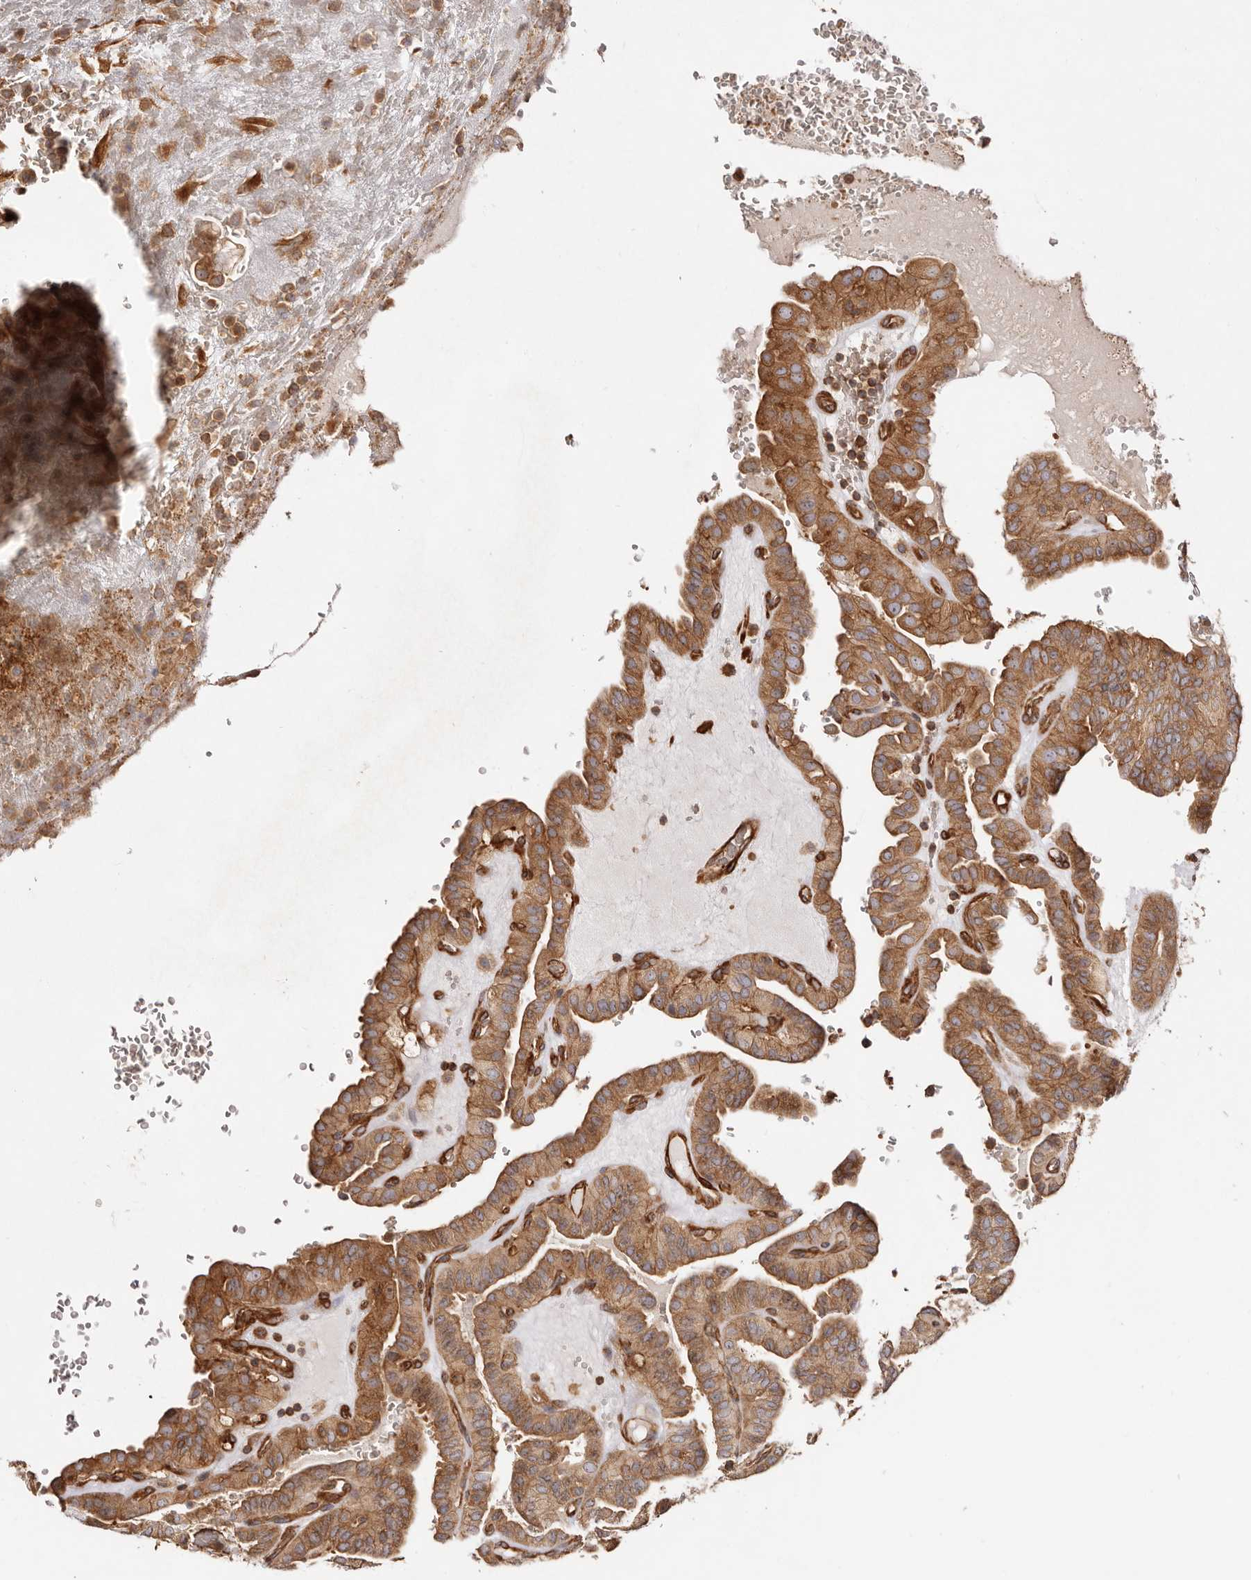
{"staining": {"intensity": "moderate", "quantity": ">75%", "location": "cytoplasmic/membranous"}, "tissue": "thyroid cancer", "cell_type": "Tumor cells", "image_type": "cancer", "snomed": [{"axis": "morphology", "description": "Papillary adenocarcinoma, NOS"}, {"axis": "topography", "description": "Thyroid gland"}], "caption": "Papillary adenocarcinoma (thyroid) was stained to show a protein in brown. There is medium levels of moderate cytoplasmic/membranous positivity in about >75% of tumor cells.", "gene": "RPS6", "patient": {"sex": "male", "age": 77}}